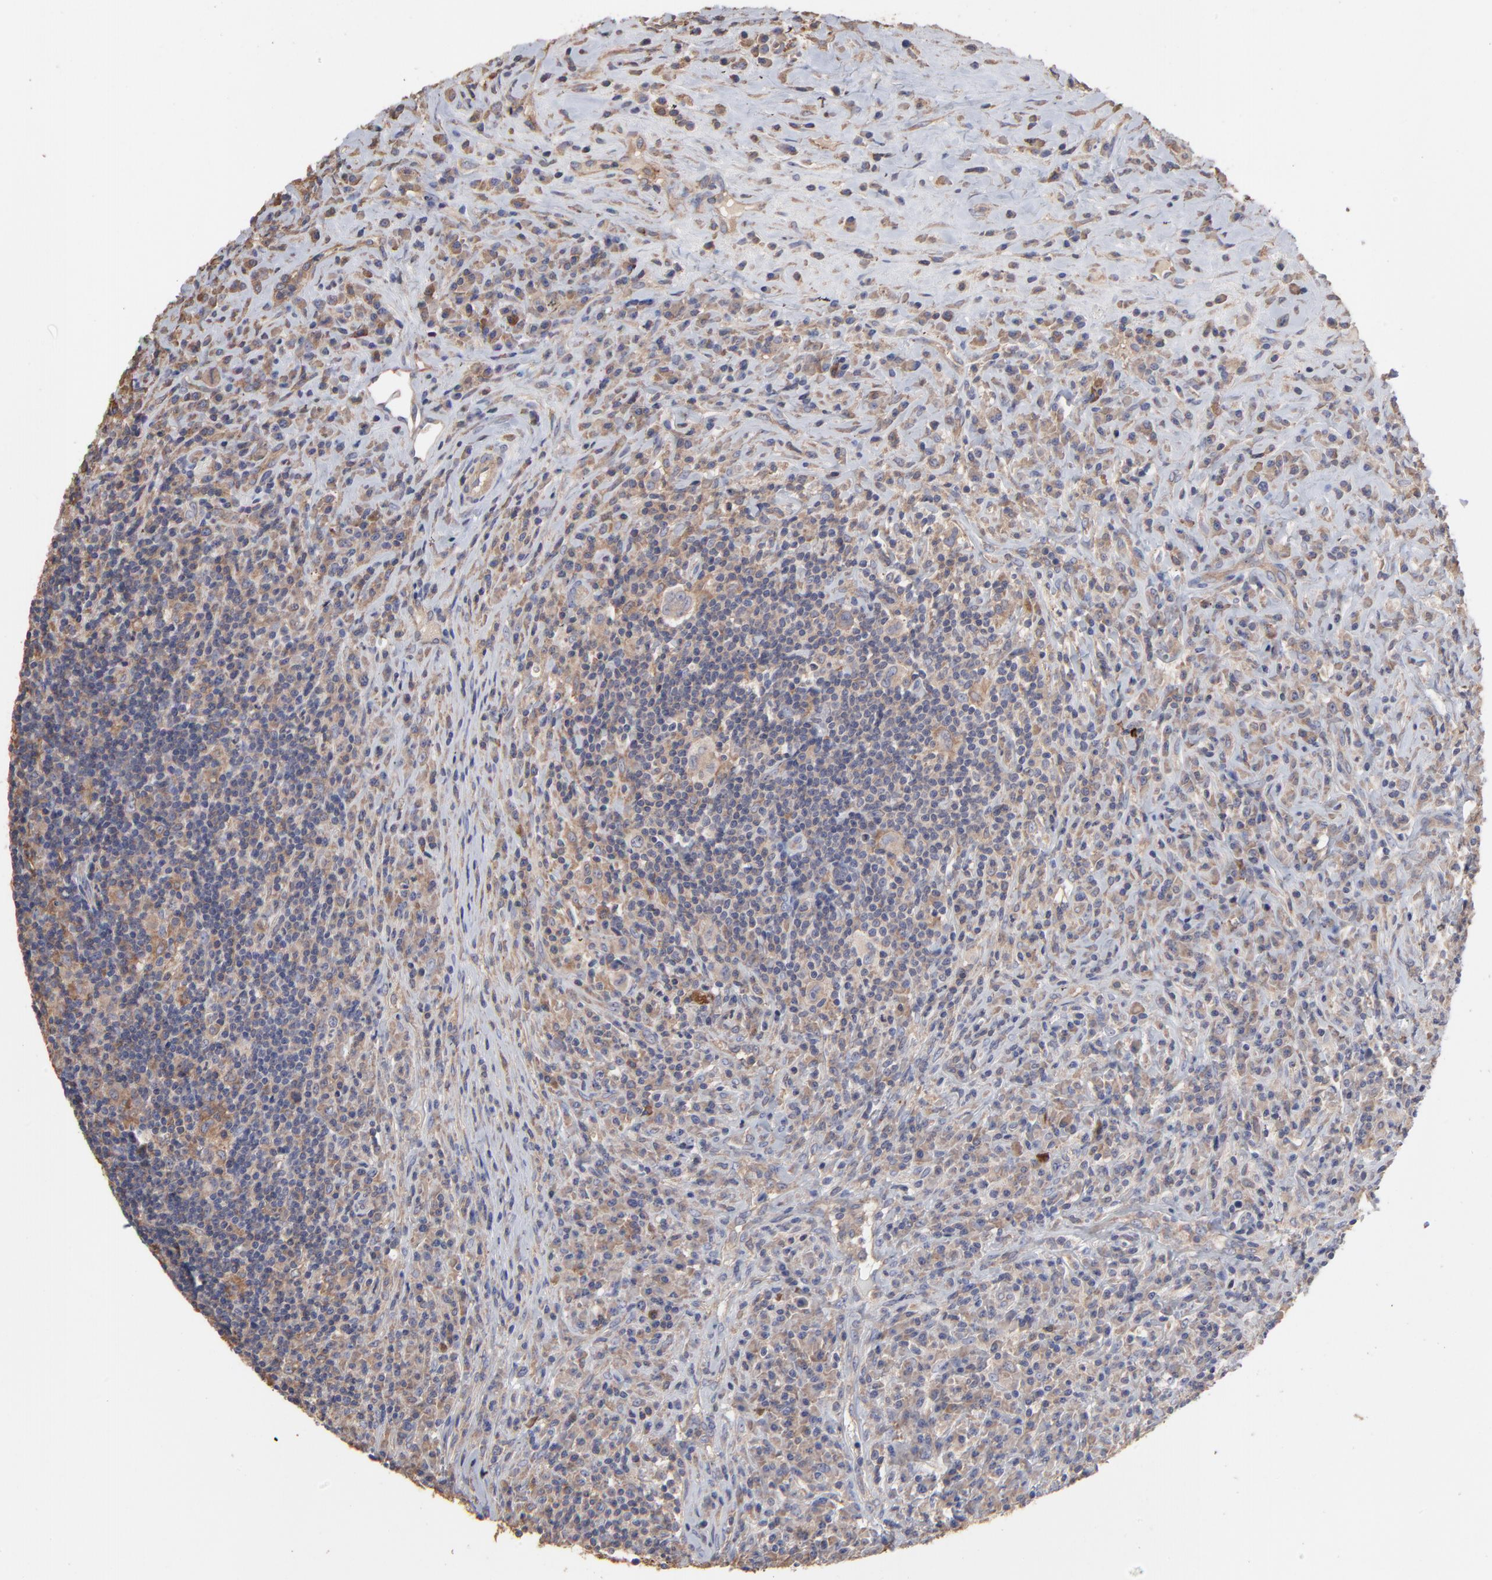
{"staining": {"intensity": "moderate", "quantity": "25%-75%", "location": "cytoplasmic/membranous"}, "tissue": "lymphoma", "cell_type": "Tumor cells", "image_type": "cancer", "snomed": [{"axis": "morphology", "description": "Hodgkin's disease, NOS"}, {"axis": "topography", "description": "Lymph node"}], "caption": "This micrograph shows immunohistochemistry (IHC) staining of Hodgkin's disease, with medium moderate cytoplasmic/membranous positivity in approximately 25%-75% of tumor cells.", "gene": "TANGO2", "patient": {"sex": "female", "age": 25}}